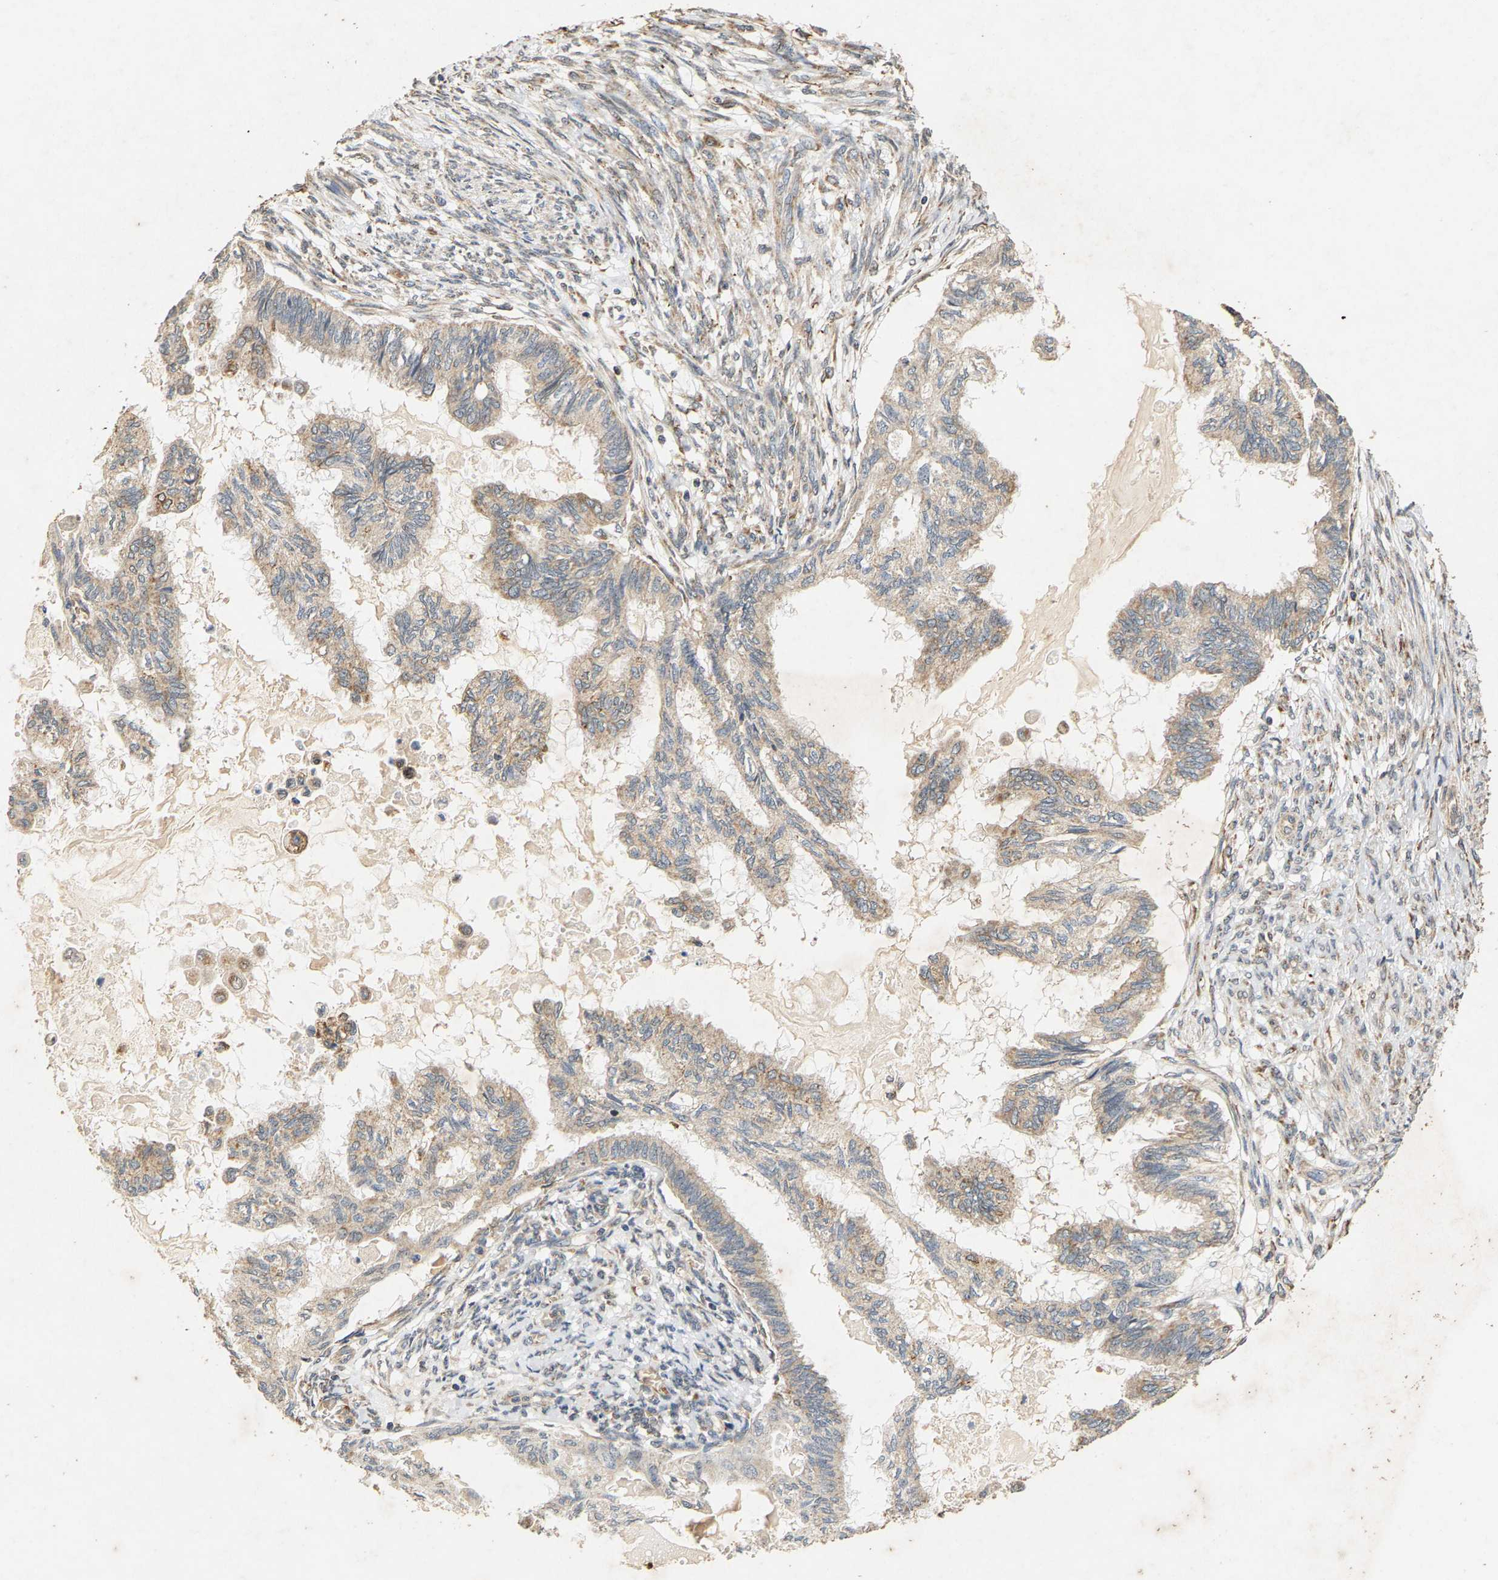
{"staining": {"intensity": "weak", "quantity": ">75%", "location": "cytoplasmic/membranous"}, "tissue": "cervical cancer", "cell_type": "Tumor cells", "image_type": "cancer", "snomed": [{"axis": "morphology", "description": "Normal tissue, NOS"}, {"axis": "morphology", "description": "Adenocarcinoma, NOS"}, {"axis": "topography", "description": "Cervix"}, {"axis": "topography", "description": "Endometrium"}], "caption": "Human cervical cancer stained with a brown dye displays weak cytoplasmic/membranous positive expression in about >75% of tumor cells.", "gene": "CIDEC", "patient": {"sex": "female", "age": 86}}